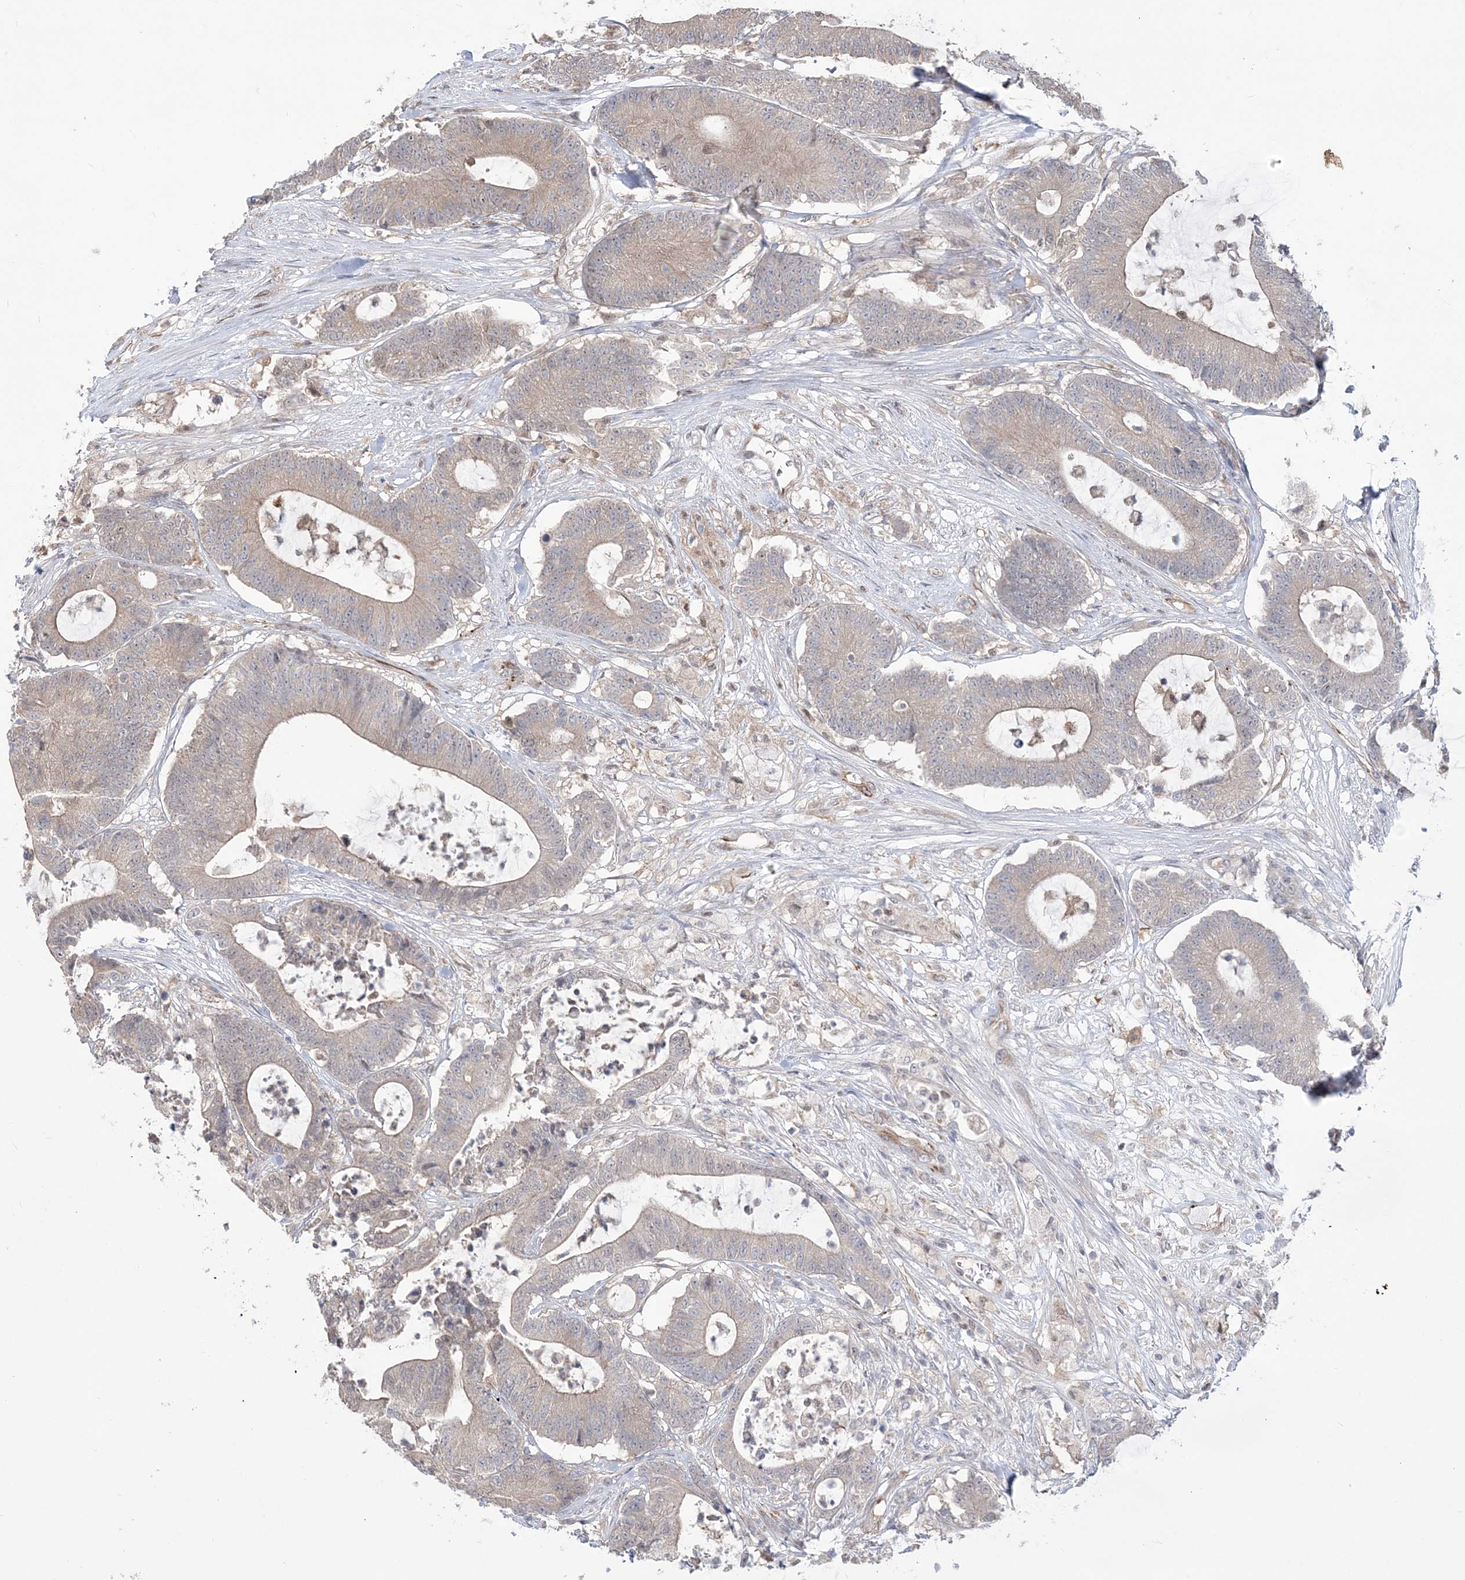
{"staining": {"intensity": "weak", "quantity": "25%-75%", "location": "cytoplasmic/membranous"}, "tissue": "colorectal cancer", "cell_type": "Tumor cells", "image_type": "cancer", "snomed": [{"axis": "morphology", "description": "Adenocarcinoma, NOS"}, {"axis": "topography", "description": "Colon"}], "caption": "The immunohistochemical stain labels weak cytoplasmic/membranous positivity in tumor cells of colorectal adenocarcinoma tissue. (brown staining indicates protein expression, while blue staining denotes nuclei).", "gene": "DHX57", "patient": {"sex": "female", "age": 84}}